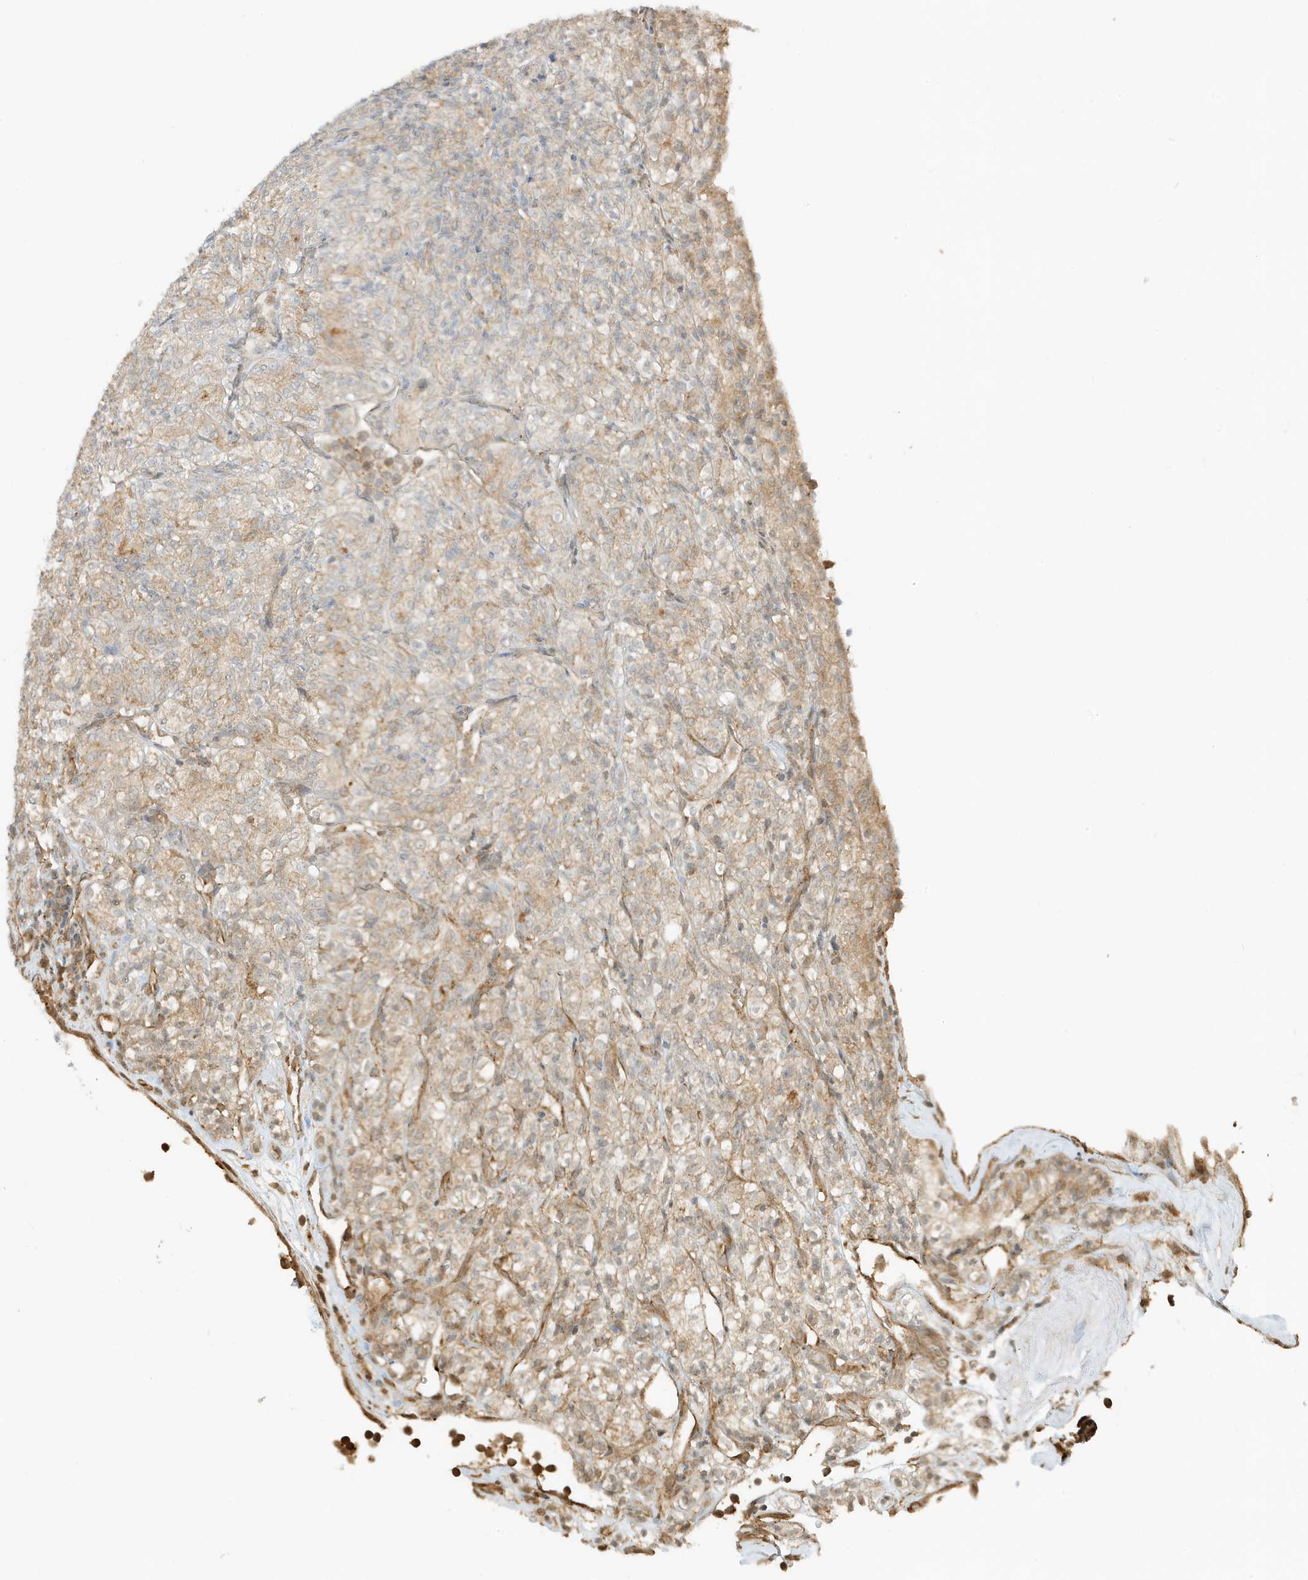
{"staining": {"intensity": "moderate", "quantity": "<25%", "location": "cytoplasmic/membranous"}, "tissue": "renal cancer", "cell_type": "Tumor cells", "image_type": "cancer", "snomed": [{"axis": "morphology", "description": "Adenocarcinoma, NOS"}, {"axis": "topography", "description": "Kidney"}], "caption": "Approximately <25% of tumor cells in renal adenocarcinoma demonstrate moderate cytoplasmic/membranous protein expression as visualized by brown immunohistochemical staining.", "gene": "UBAP2L", "patient": {"sex": "male", "age": 77}}